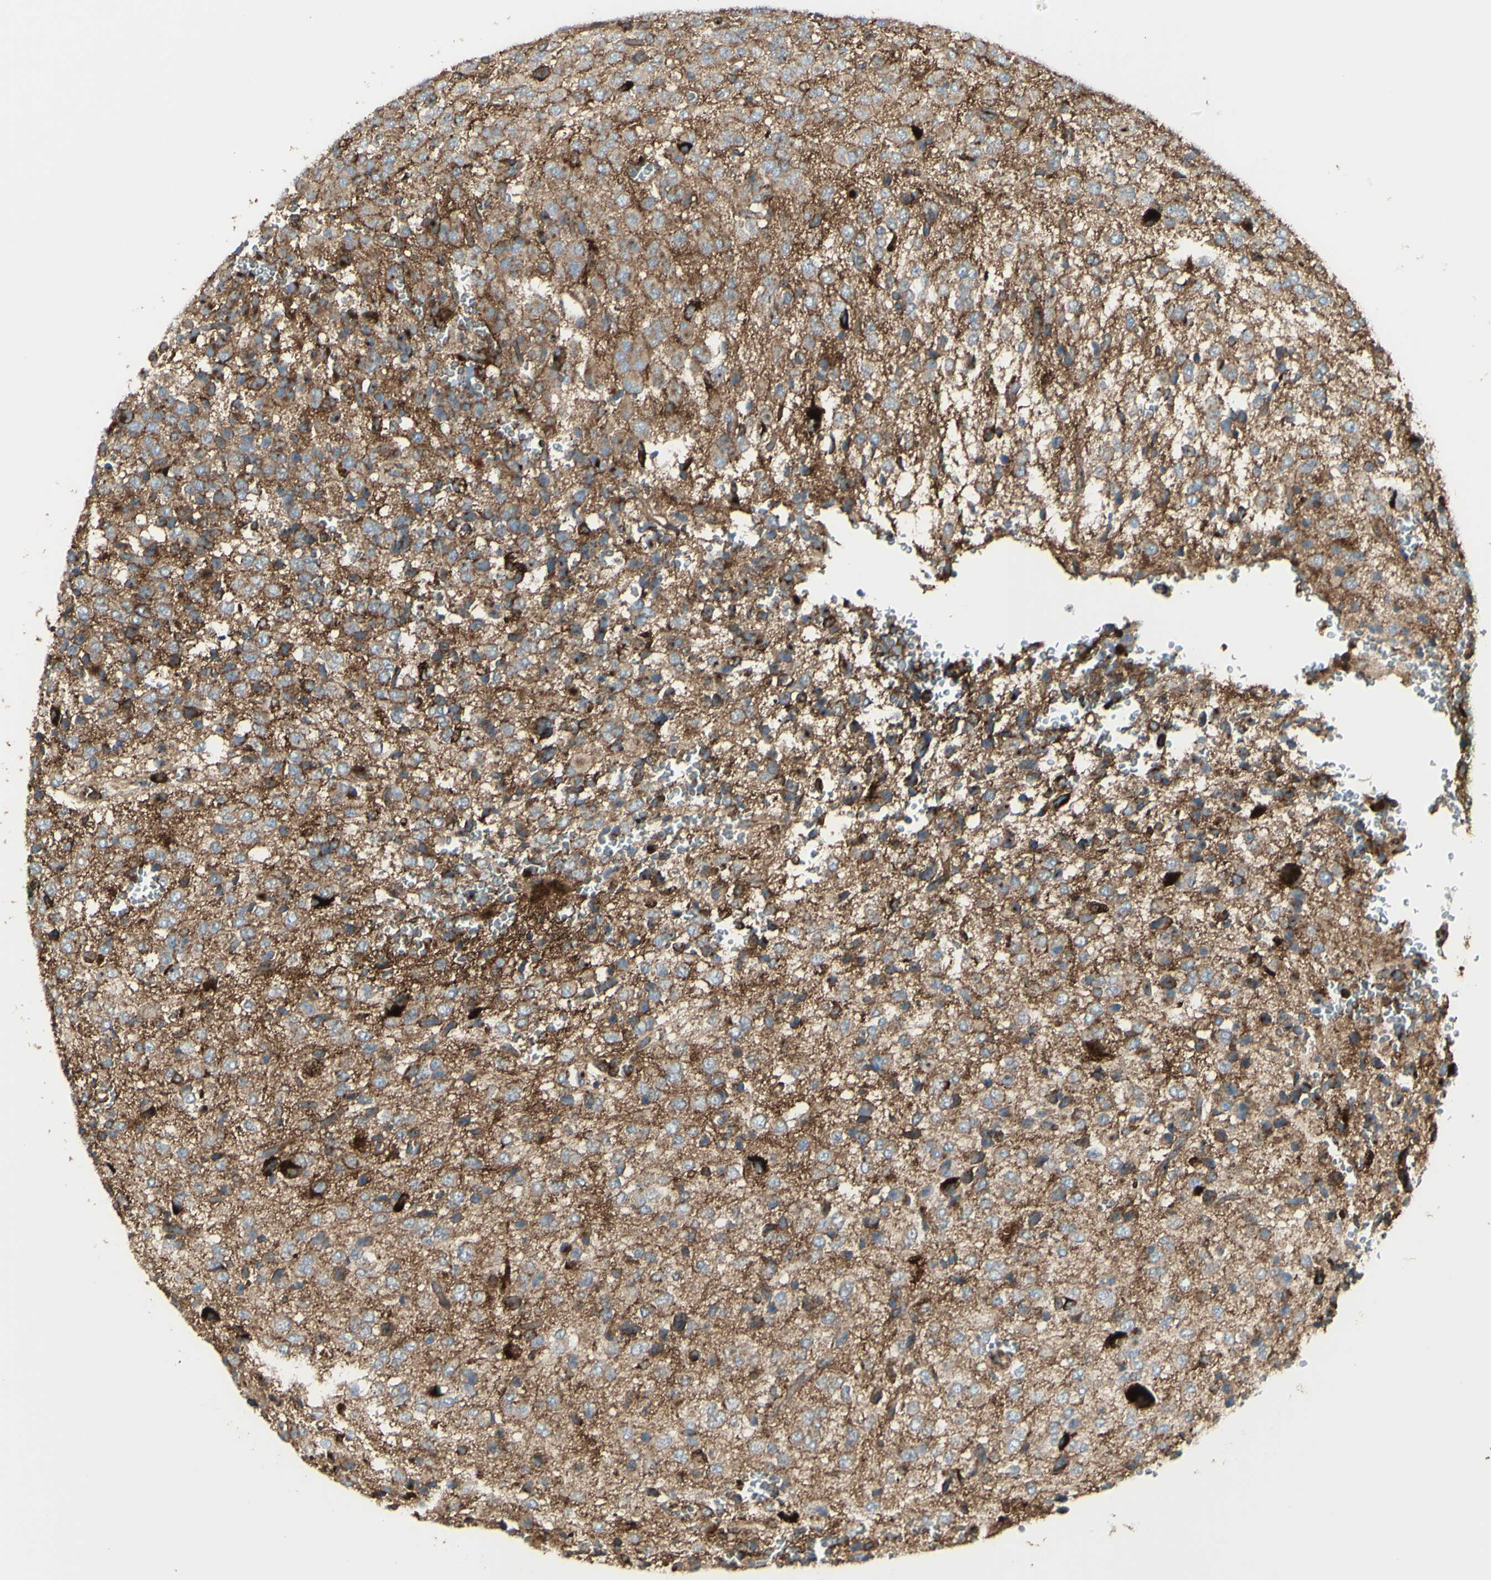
{"staining": {"intensity": "moderate", "quantity": ">75%", "location": "cytoplasmic/membranous"}, "tissue": "glioma", "cell_type": "Tumor cells", "image_type": "cancer", "snomed": [{"axis": "morphology", "description": "Glioma, malignant, High grade"}, {"axis": "topography", "description": "pancreas cauda"}], "caption": "Tumor cells reveal medium levels of moderate cytoplasmic/membranous staining in approximately >75% of cells in glioma.", "gene": "NAPA", "patient": {"sex": "male", "age": 60}}